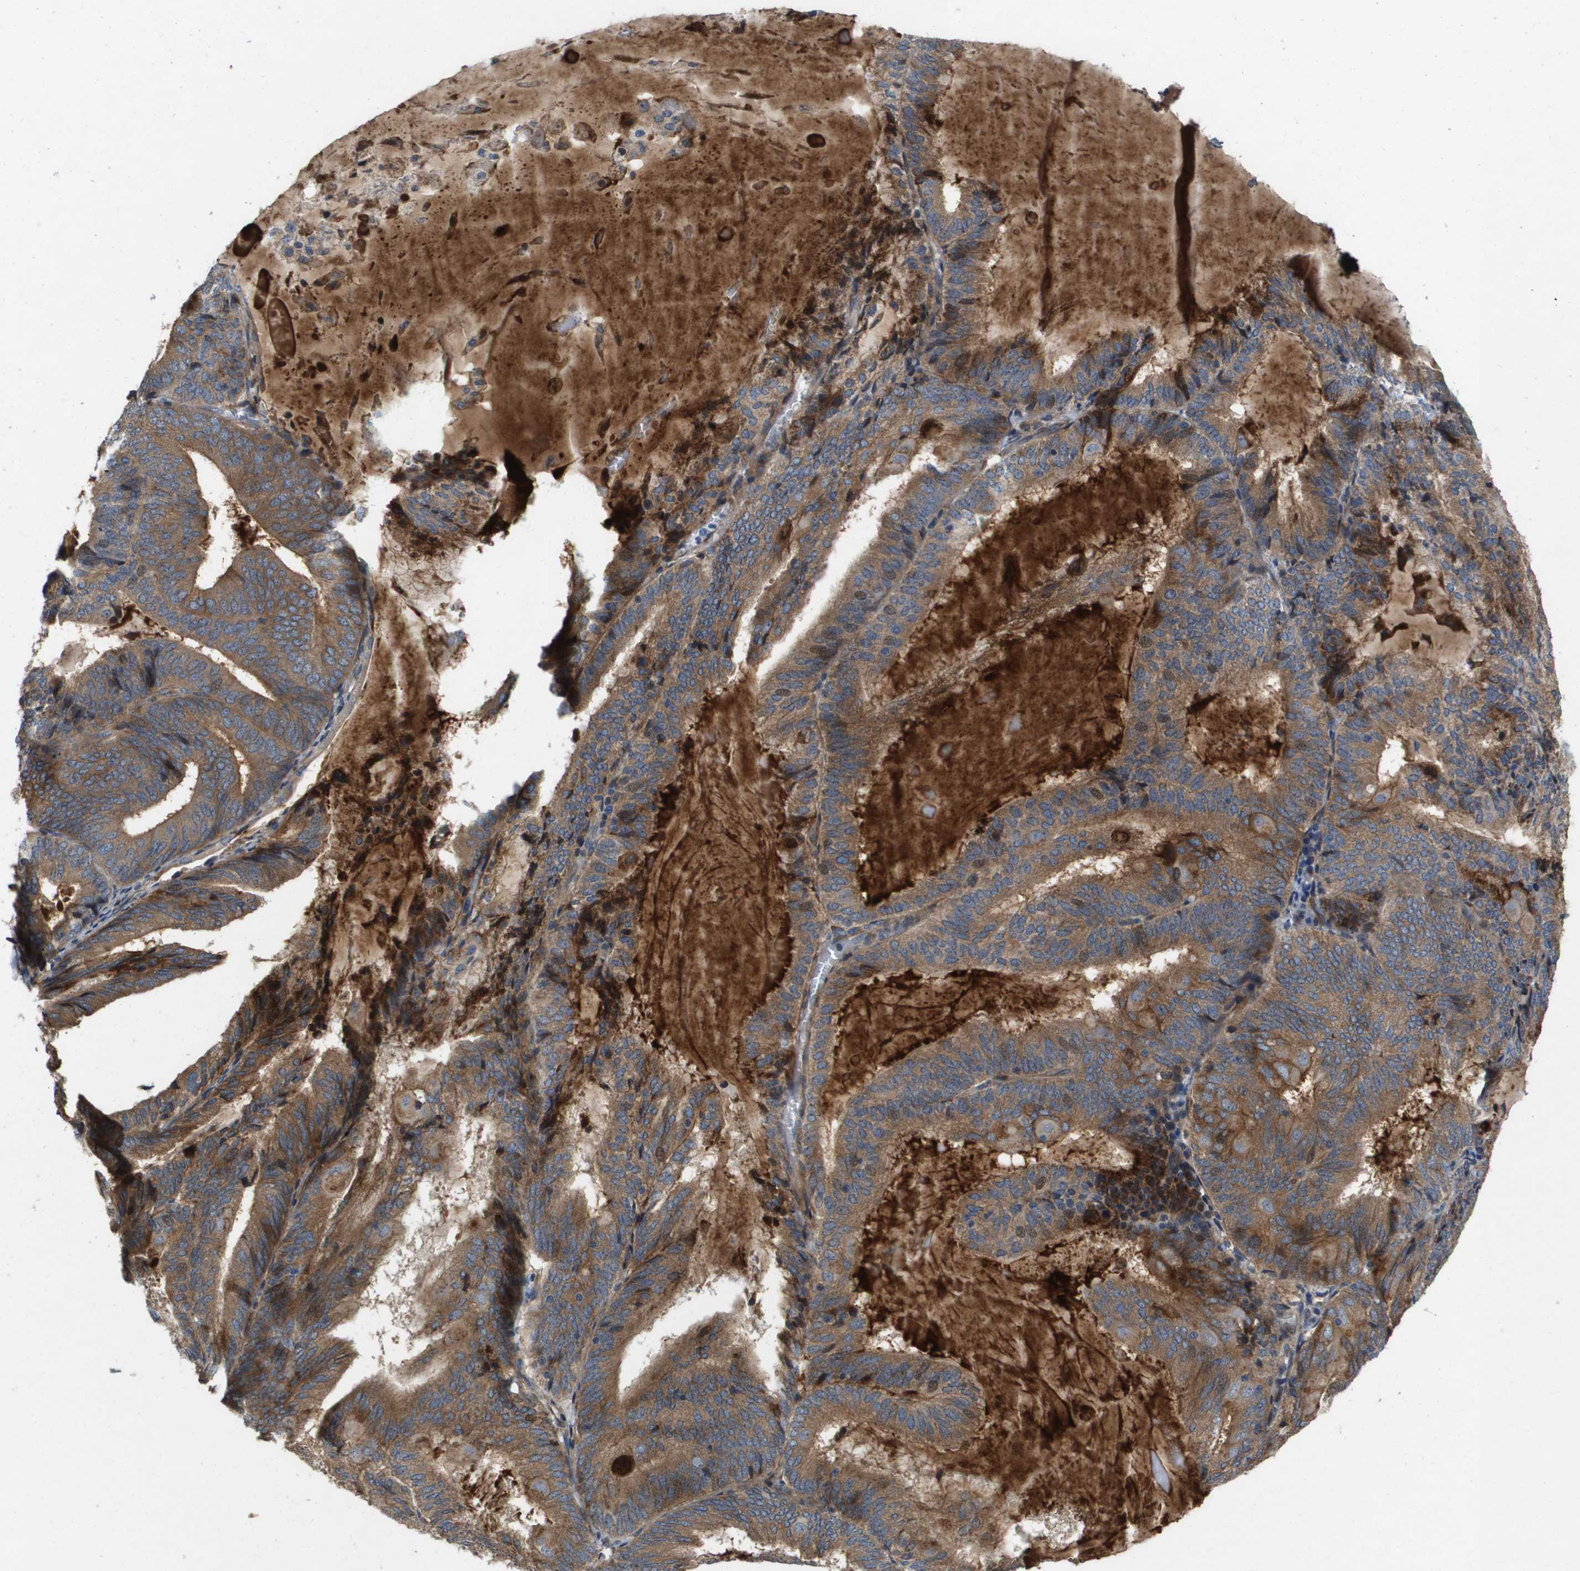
{"staining": {"intensity": "moderate", "quantity": ">75%", "location": "cytoplasmic/membranous"}, "tissue": "endometrial cancer", "cell_type": "Tumor cells", "image_type": "cancer", "snomed": [{"axis": "morphology", "description": "Adenocarcinoma, NOS"}, {"axis": "topography", "description": "Endometrium"}], "caption": "Adenocarcinoma (endometrial) stained for a protein exhibits moderate cytoplasmic/membranous positivity in tumor cells.", "gene": "ENTPD2", "patient": {"sex": "female", "age": 81}}